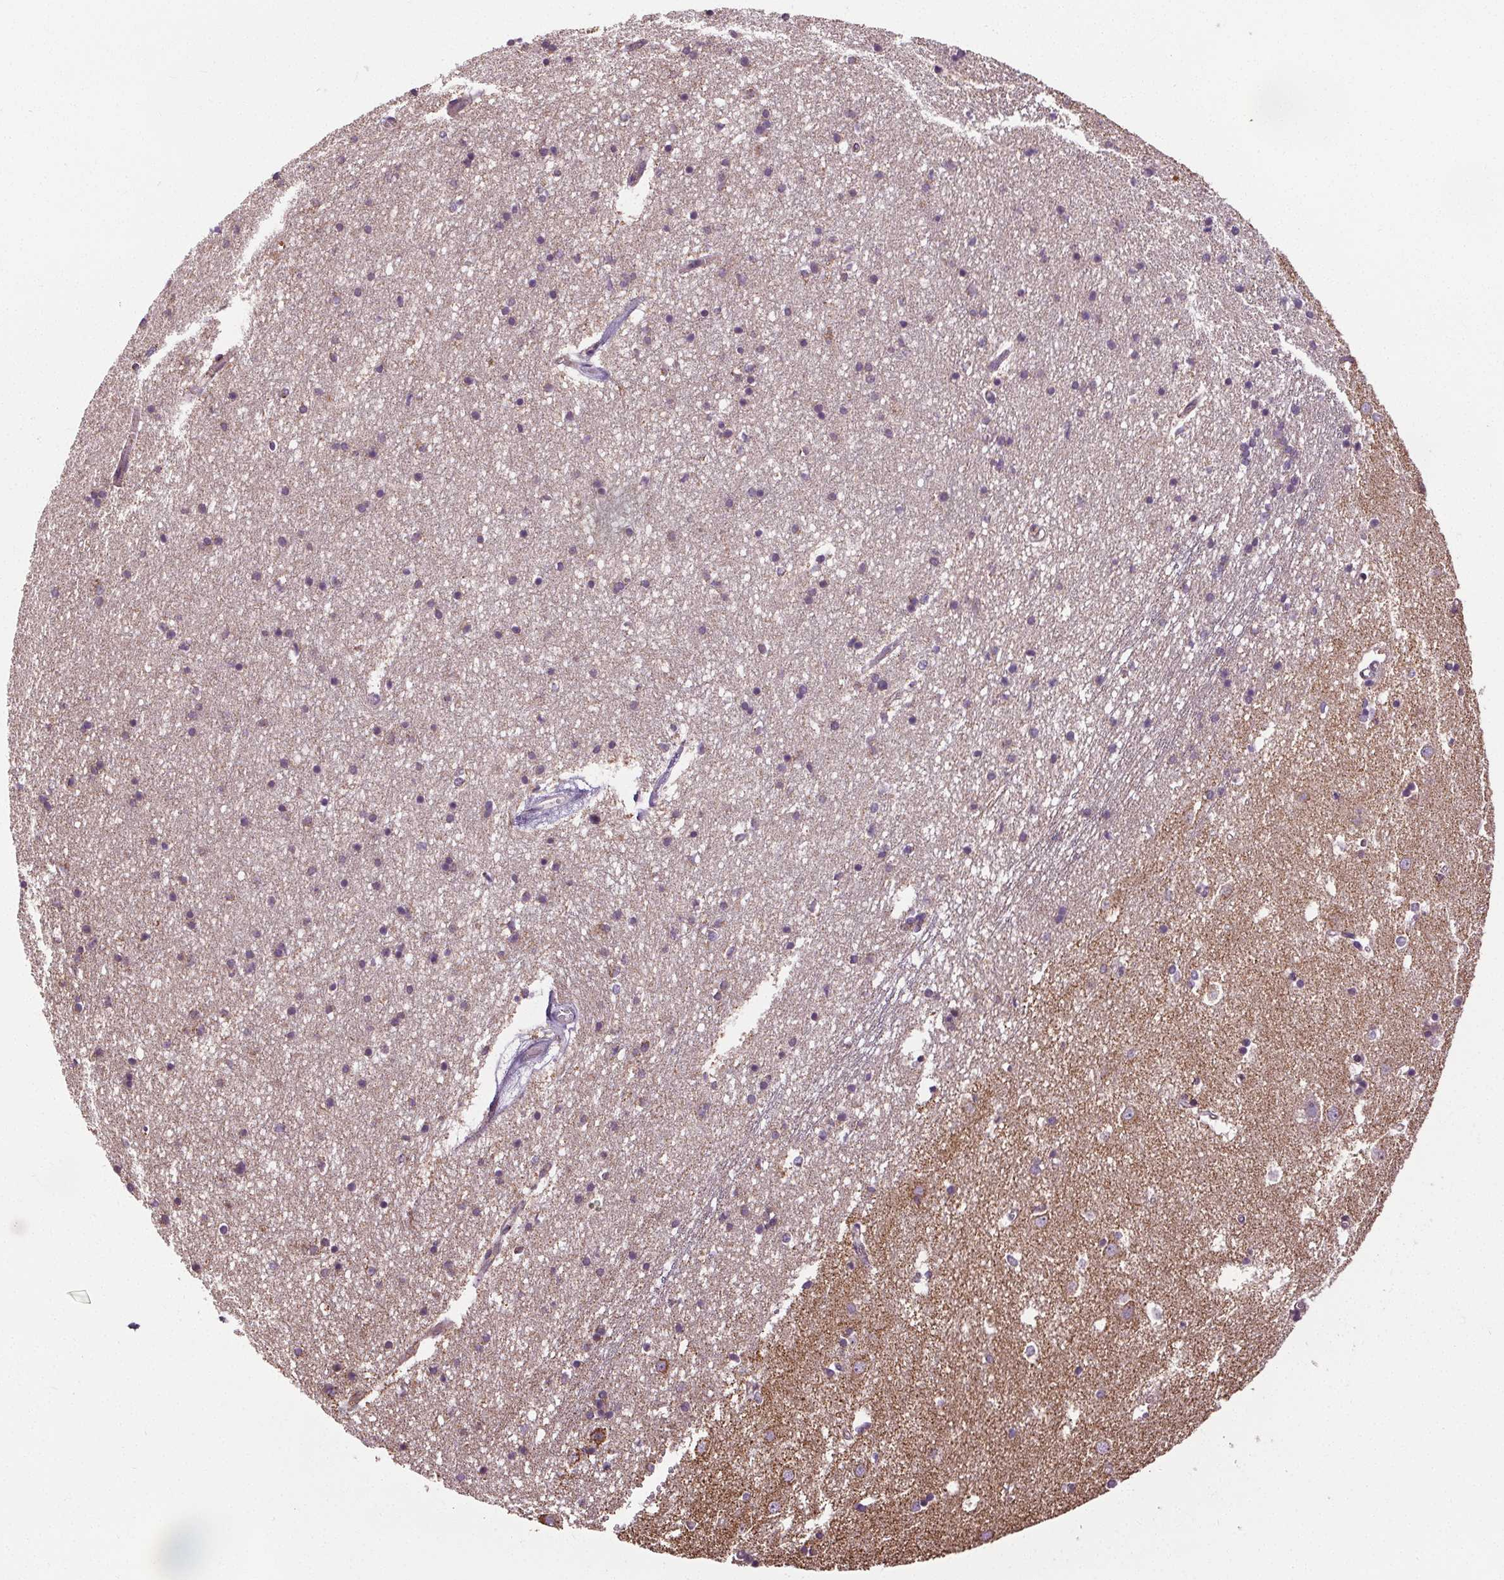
{"staining": {"intensity": "negative", "quantity": "none", "location": "none"}, "tissue": "caudate", "cell_type": "Glial cells", "image_type": "normal", "snomed": [{"axis": "morphology", "description": "Normal tissue, NOS"}, {"axis": "topography", "description": "Lateral ventricle wall"}], "caption": "Immunohistochemical staining of unremarkable human caudate shows no significant positivity in glial cells. (DAB immunohistochemistry (IHC), high magnification).", "gene": "ZNF548", "patient": {"sex": "male", "age": 54}}